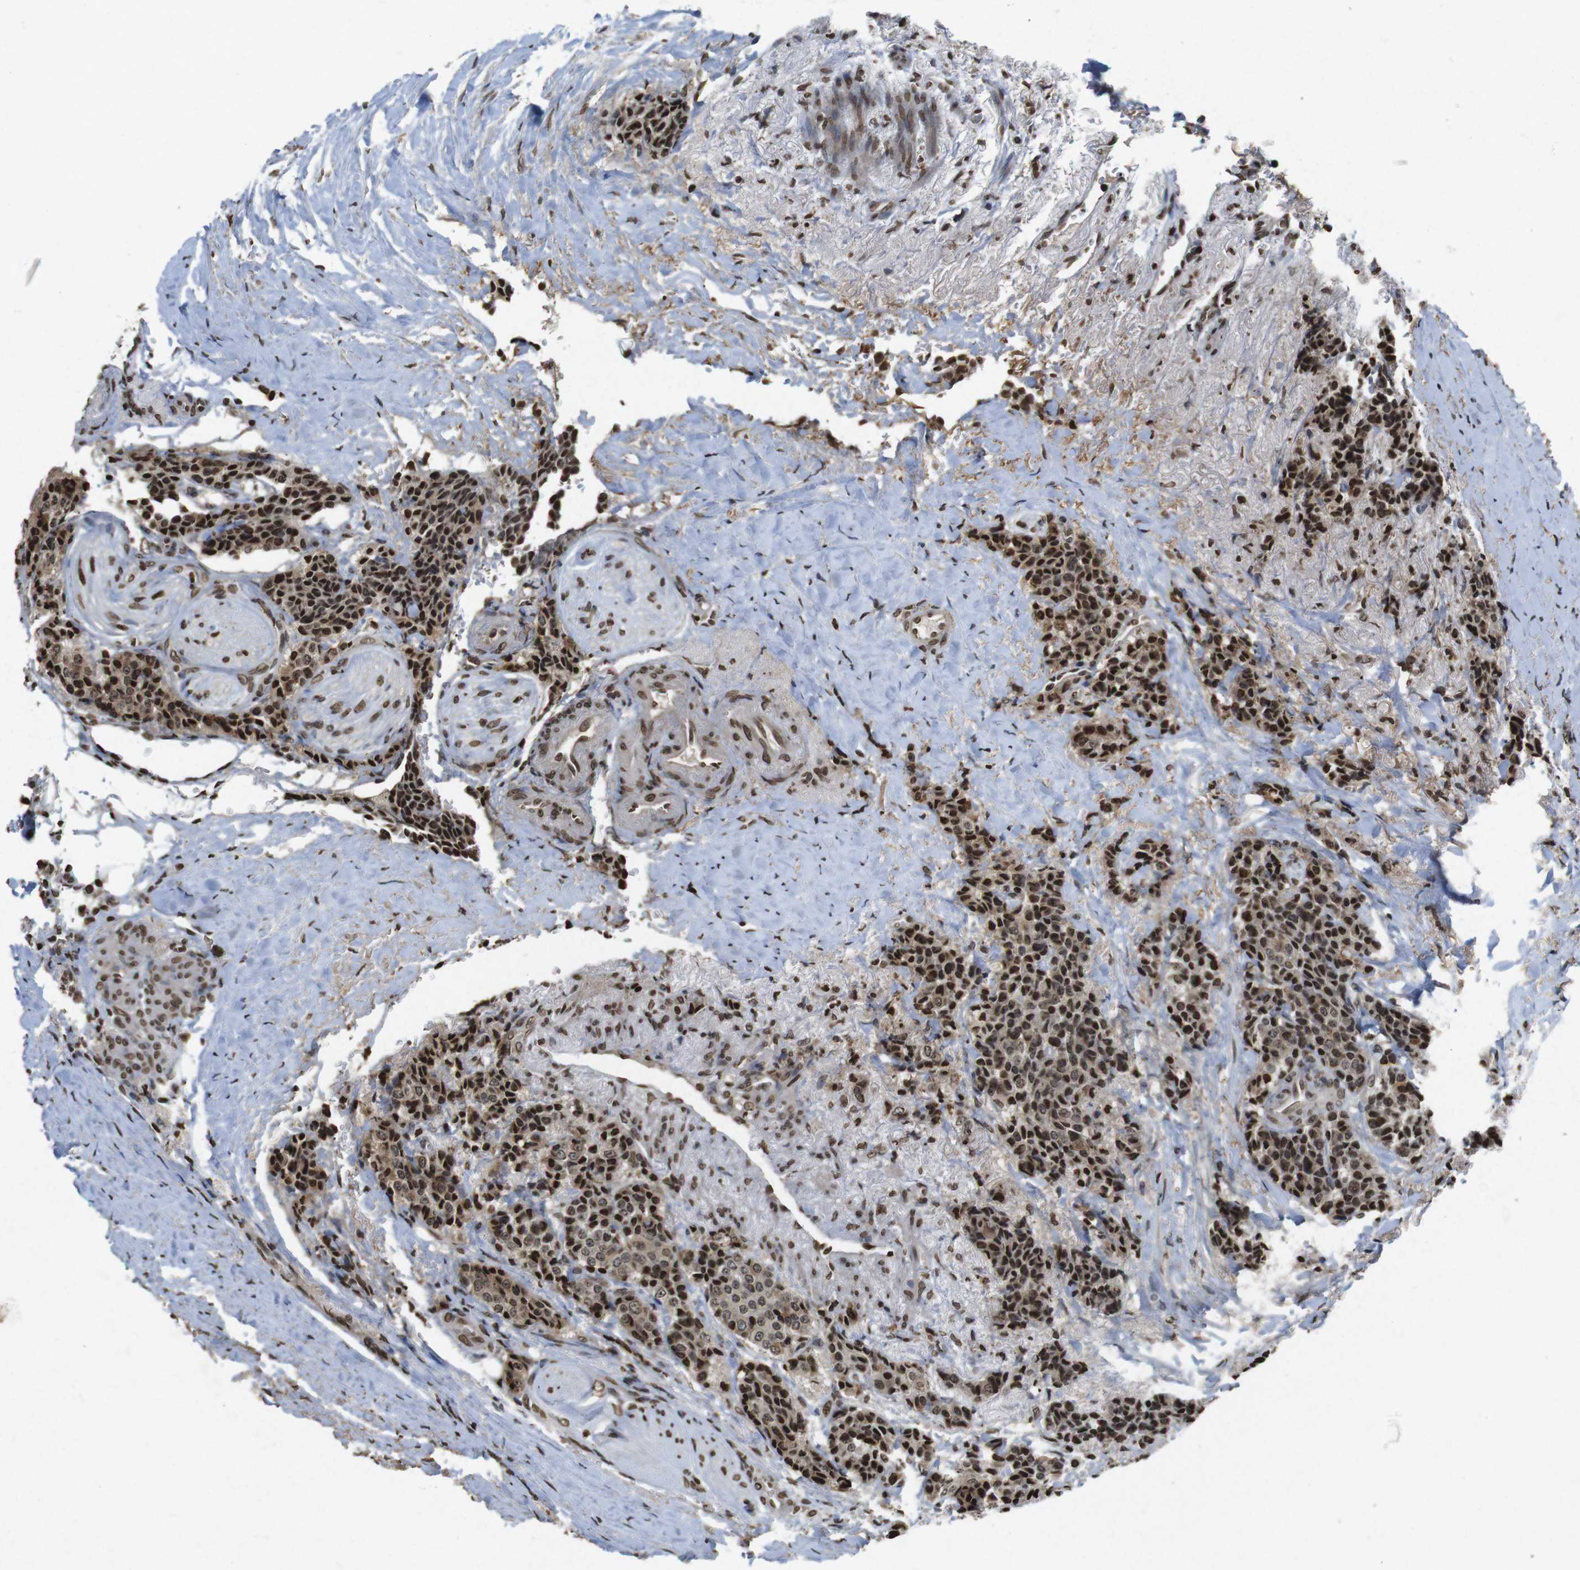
{"staining": {"intensity": "strong", "quantity": ">75%", "location": "cytoplasmic/membranous,nuclear"}, "tissue": "carcinoid", "cell_type": "Tumor cells", "image_type": "cancer", "snomed": [{"axis": "morphology", "description": "Carcinoid, malignant, NOS"}, {"axis": "topography", "description": "Colon"}], "caption": "An immunohistochemistry (IHC) histopathology image of tumor tissue is shown. Protein staining in brown highlights strong cytoplasmic/membranous and nuclear positivity in carcinoid within tumor cells.", "gene": "FOXA3", "patient": {"sex": "female", "age": 61}}